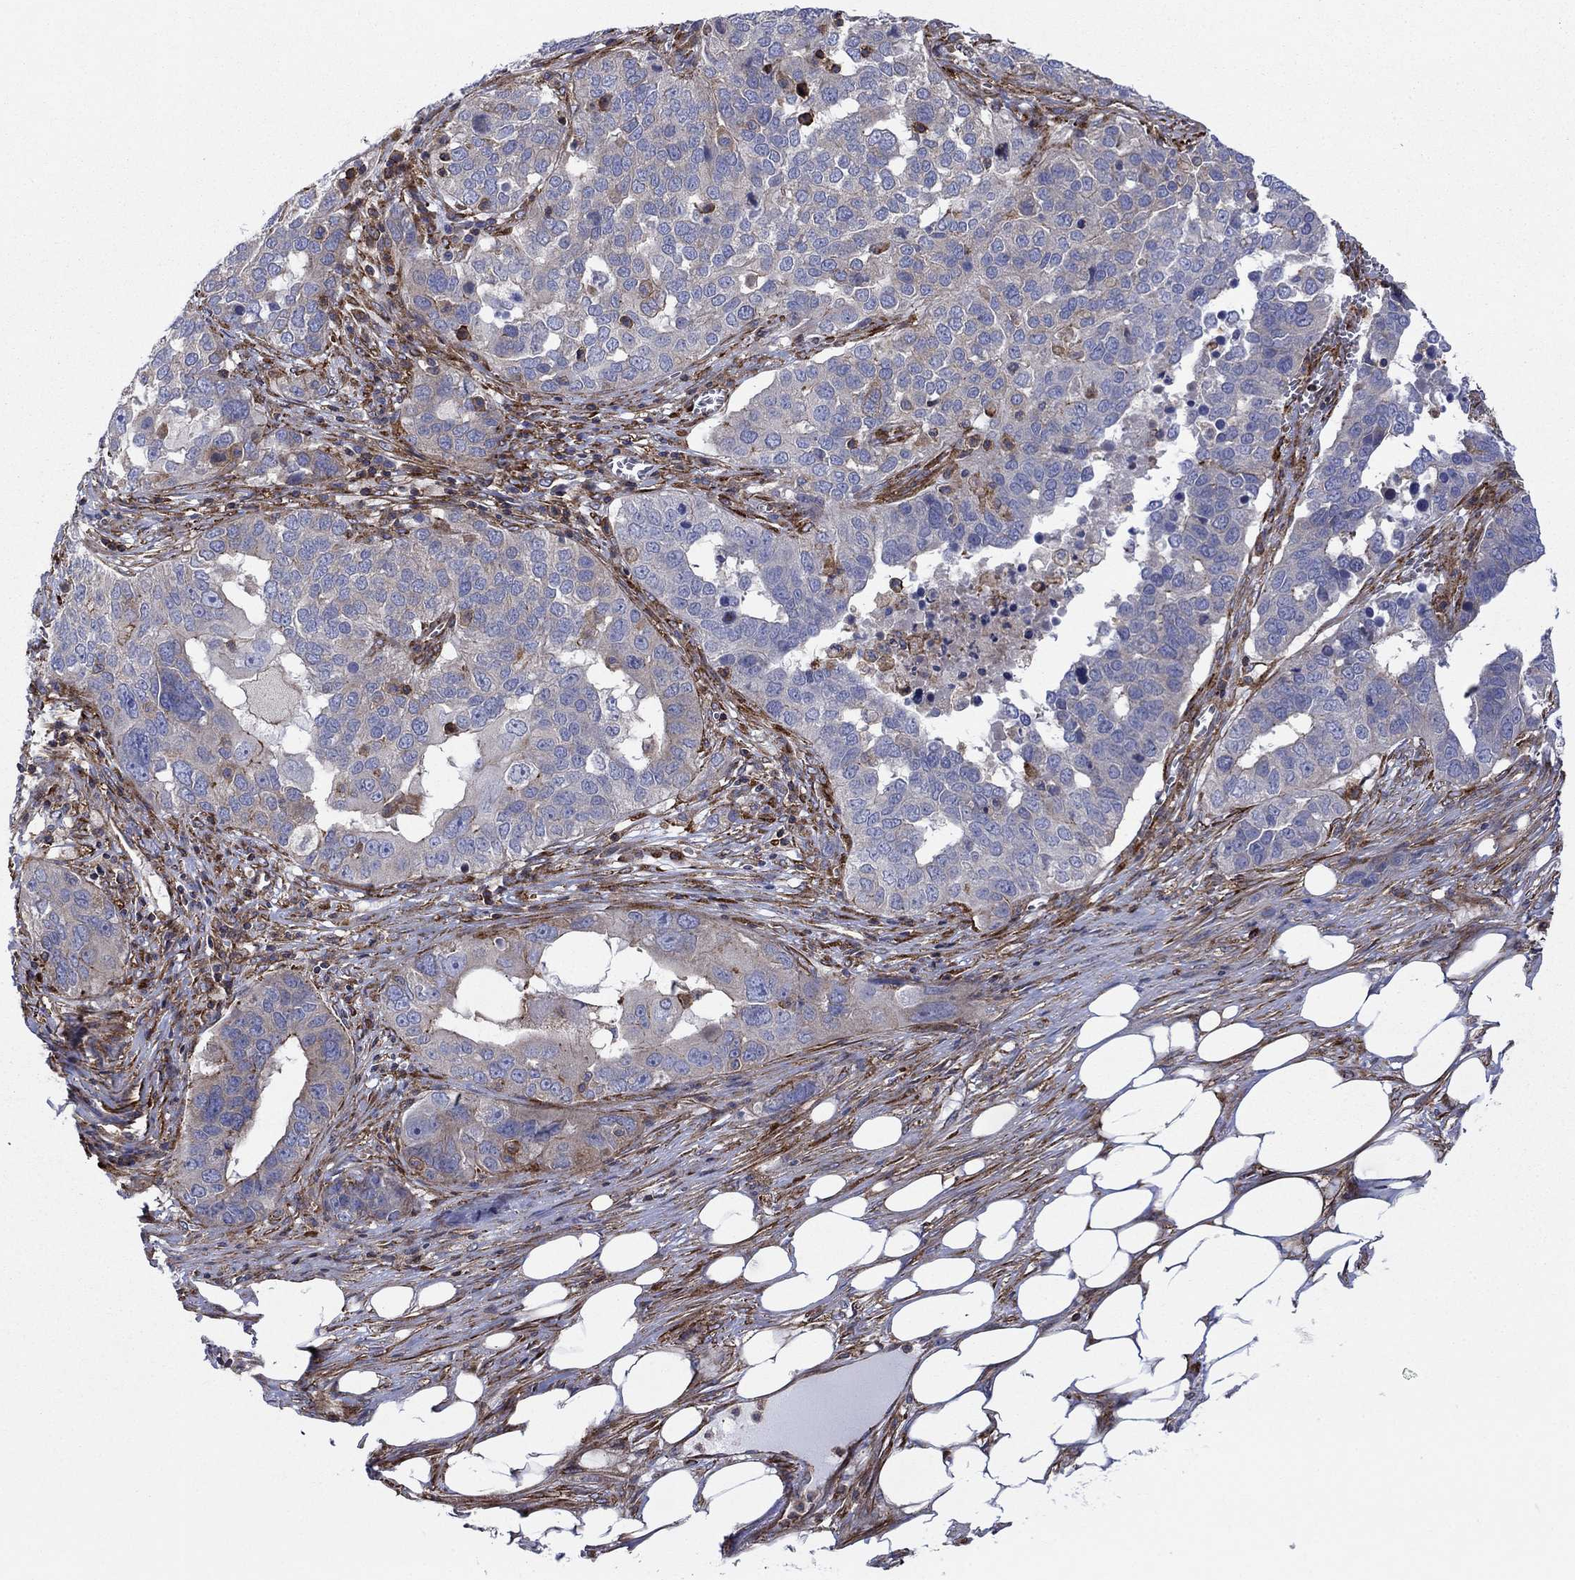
{"staining": {"intensity": "strong", "quantity": "<25%", "location": "cytoplasmic/membranous"}, "tissue": "ovarian cancer", "cell_type": "Tumor cells", "image_type": "cancer", "snomed": [{"axis": "morphology", "description": "Carcinoma, endometroid"}, {"axis": "topography", "description": "Soft tissue"}, {"axis": "topography", "description": "Ovary"}], "caption": "Immunohistochemical staining of endometroid carcinoma (ovarian) reveals medium levels of strong cytoplasmic/membranous staining in about <25% of tumor cells.", "gene": "PAG1", "patient": {"sex": "female", "age": 52}}